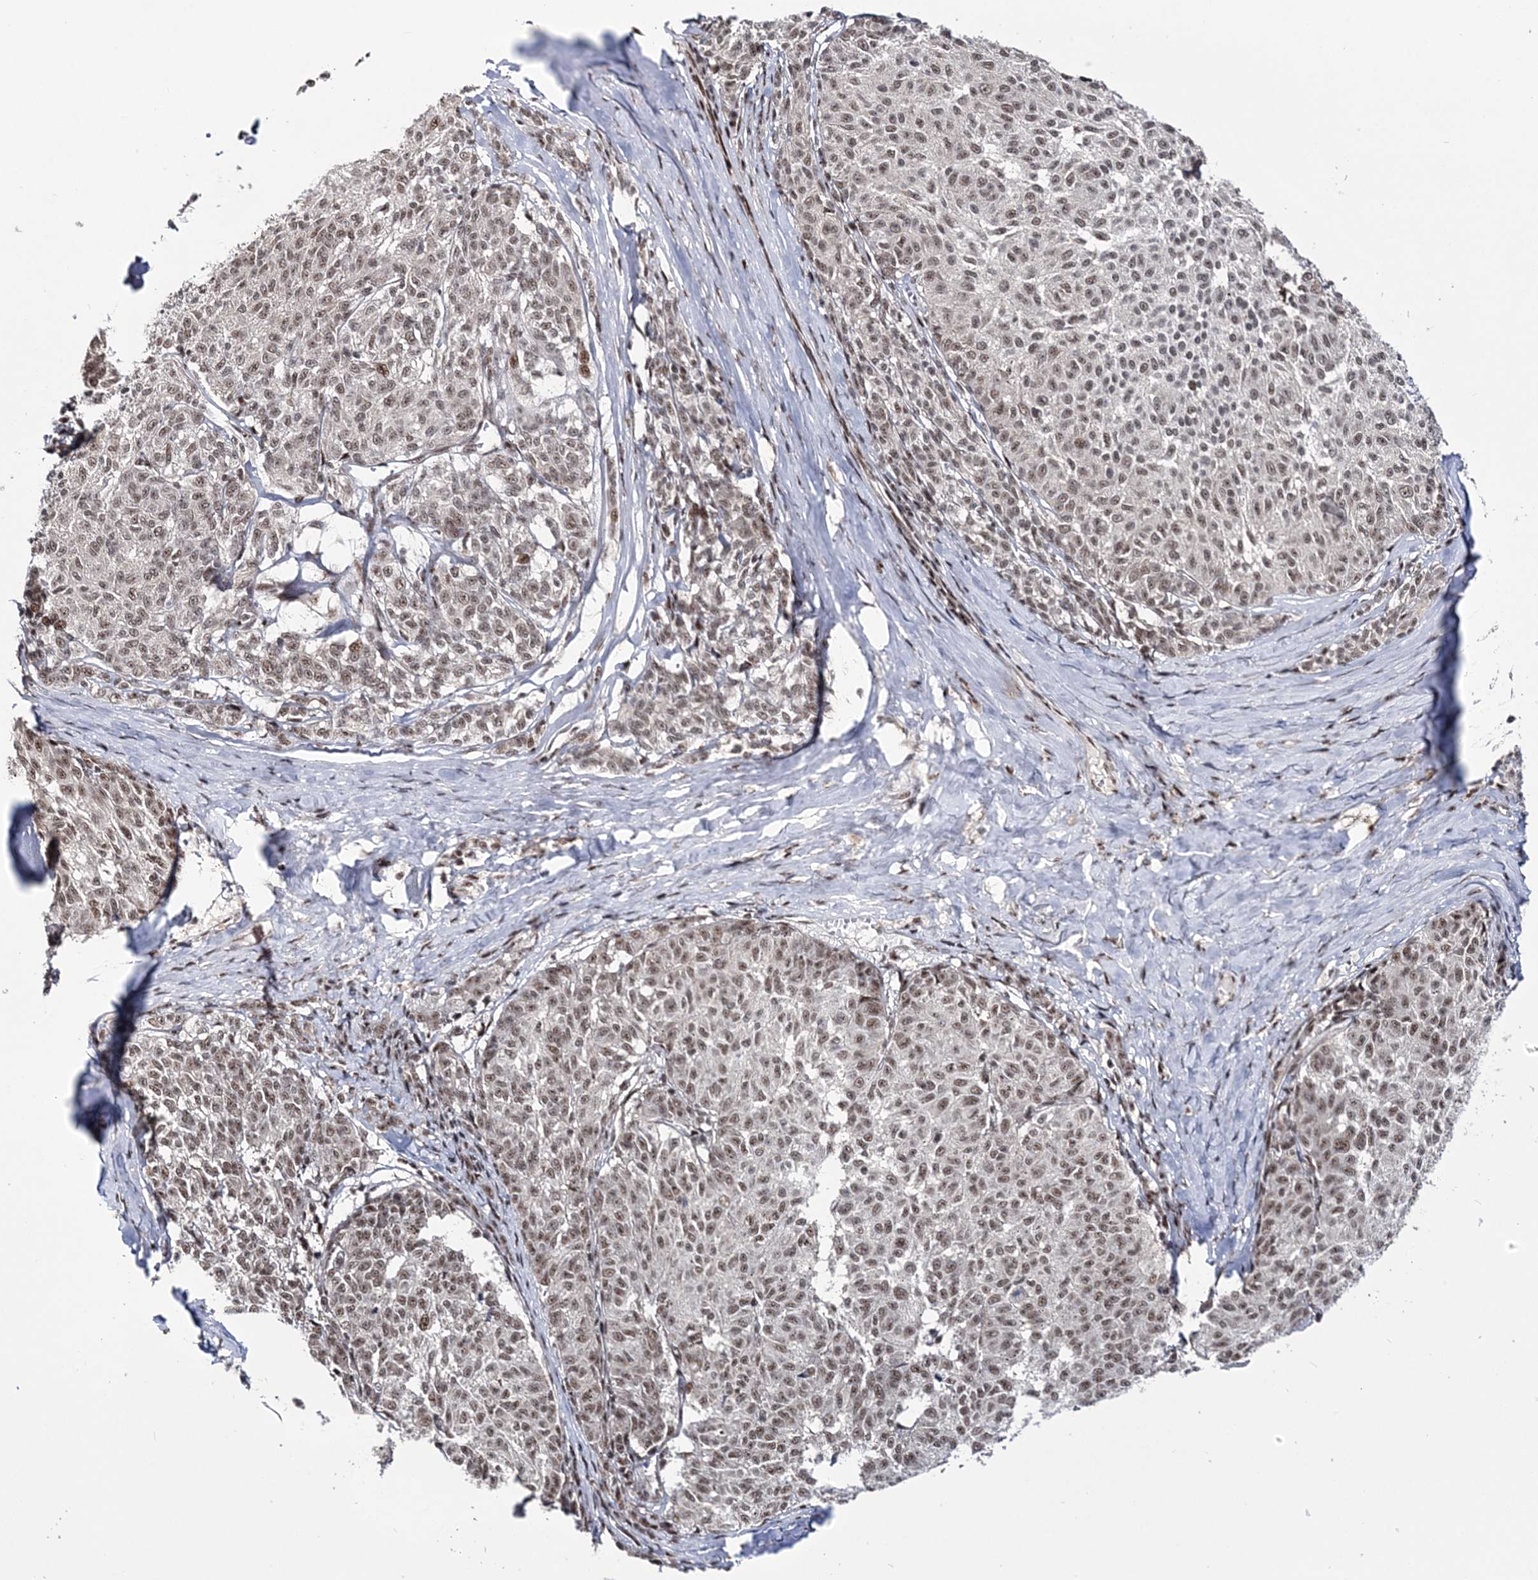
{"staining": {"intensity": "moderate", "quantity": ">75%", "location": "nuclear"}, "tissue": "melanoma", "cell_type": "Tumor cells", "image_type": "cancer", "snomed": [{"axis": "morphology", "description": "Malignant melanoma, NOS"}, {"axis": "topography", "description": "Skin"}], "caption": "Human melanoma stained with a brown dye exhibits moderate nuclear positive expression in approximately >75% of tumor cells.", "gene": "TATDN2", "patient": {"sex": "female", "age": 72}}